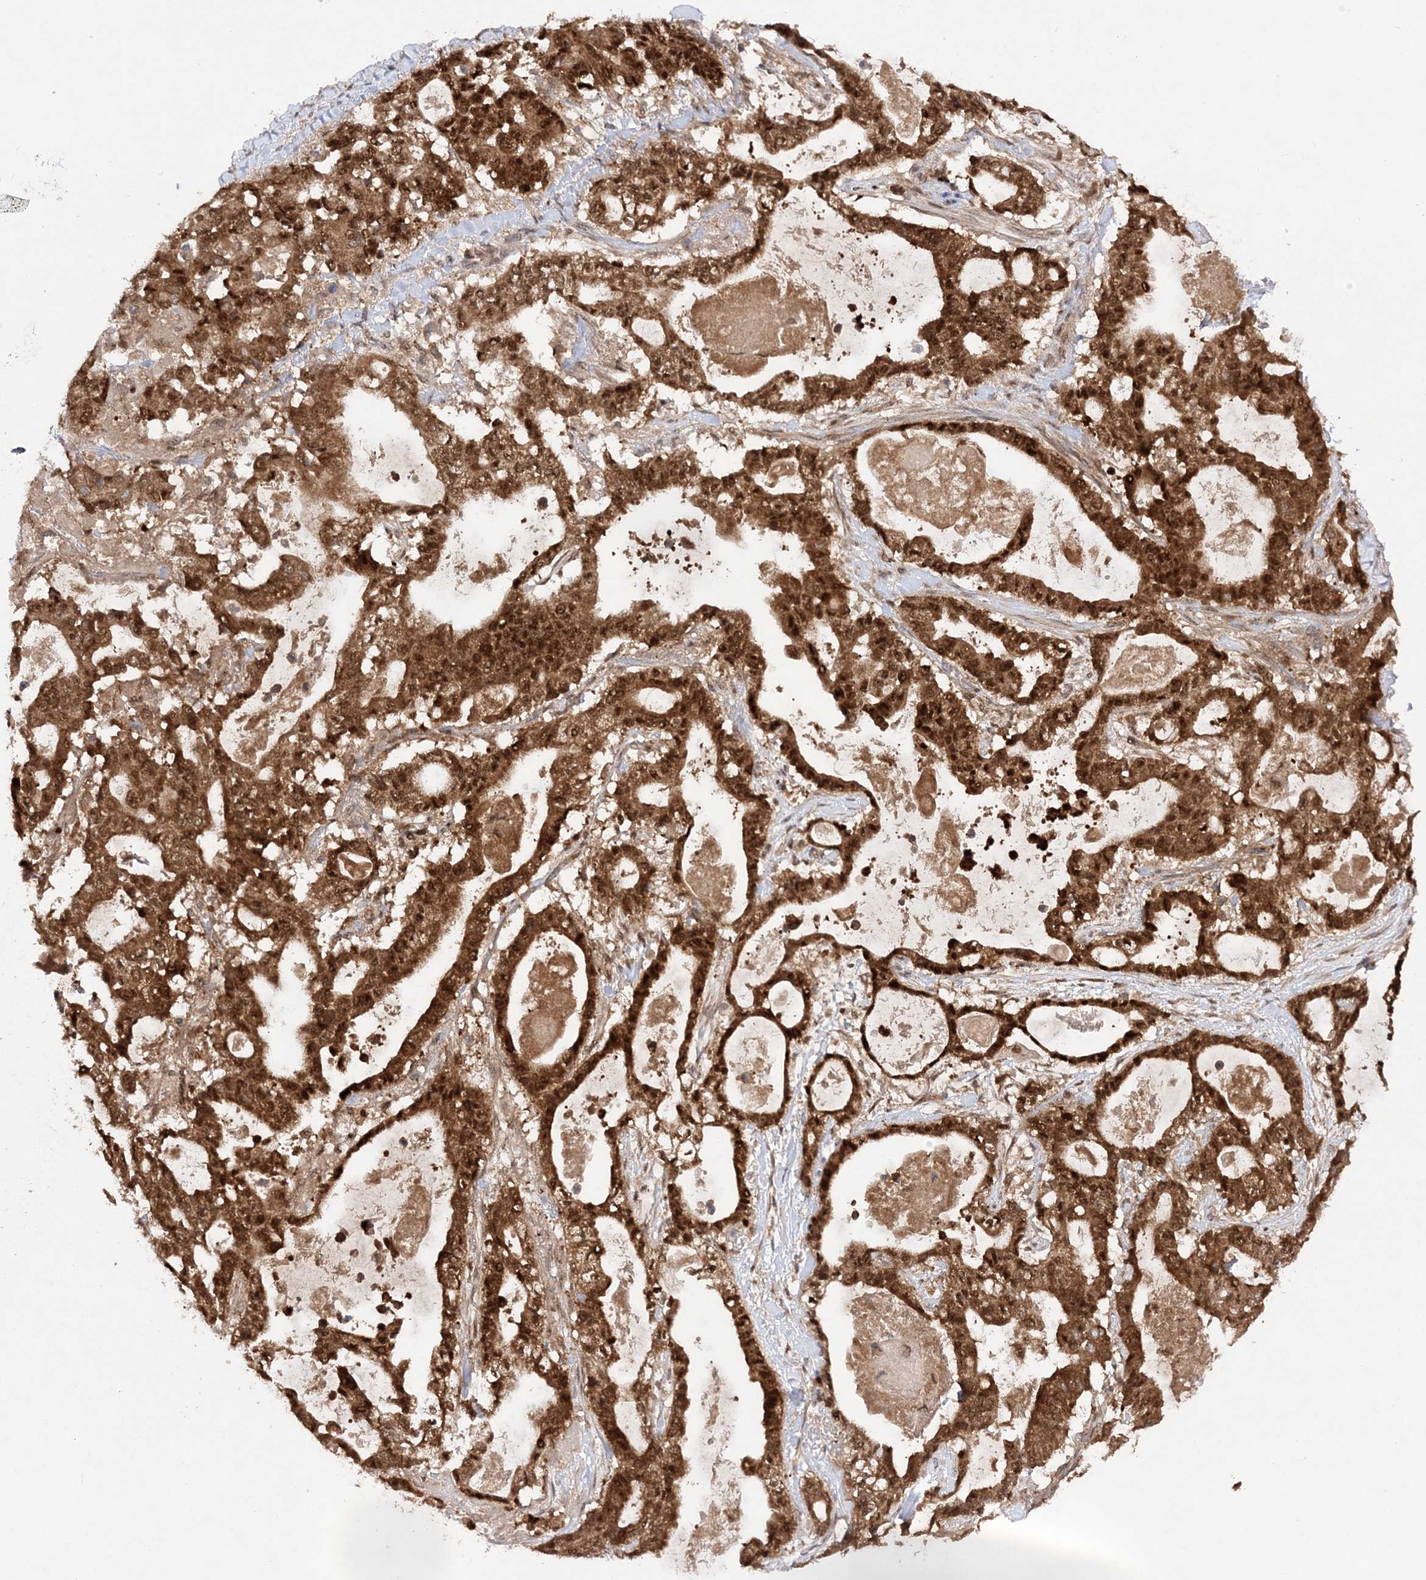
{"staining": {"intensity": "strong", "quantity": ">75%", "location": "cytoplasmic/membranous,nuclear"}, "tissue": "pancreatic cancer", "cell_type": "Tumor cells", "image_type": "cancer", "snomed": [{"axis": "morphology", "description": "Adenocarcinoma, NOS"}, {"axis": "topography", "description": "Pancreas"}], "caption": "The micrograph displays a brown stain indicating the presence of a protein in the cytoplasmic/membranous and nuclear of tumor cells in pancreatic cancer.", "gene": "NIF3L1", "patient": {"sex": "male", "age": 63}}